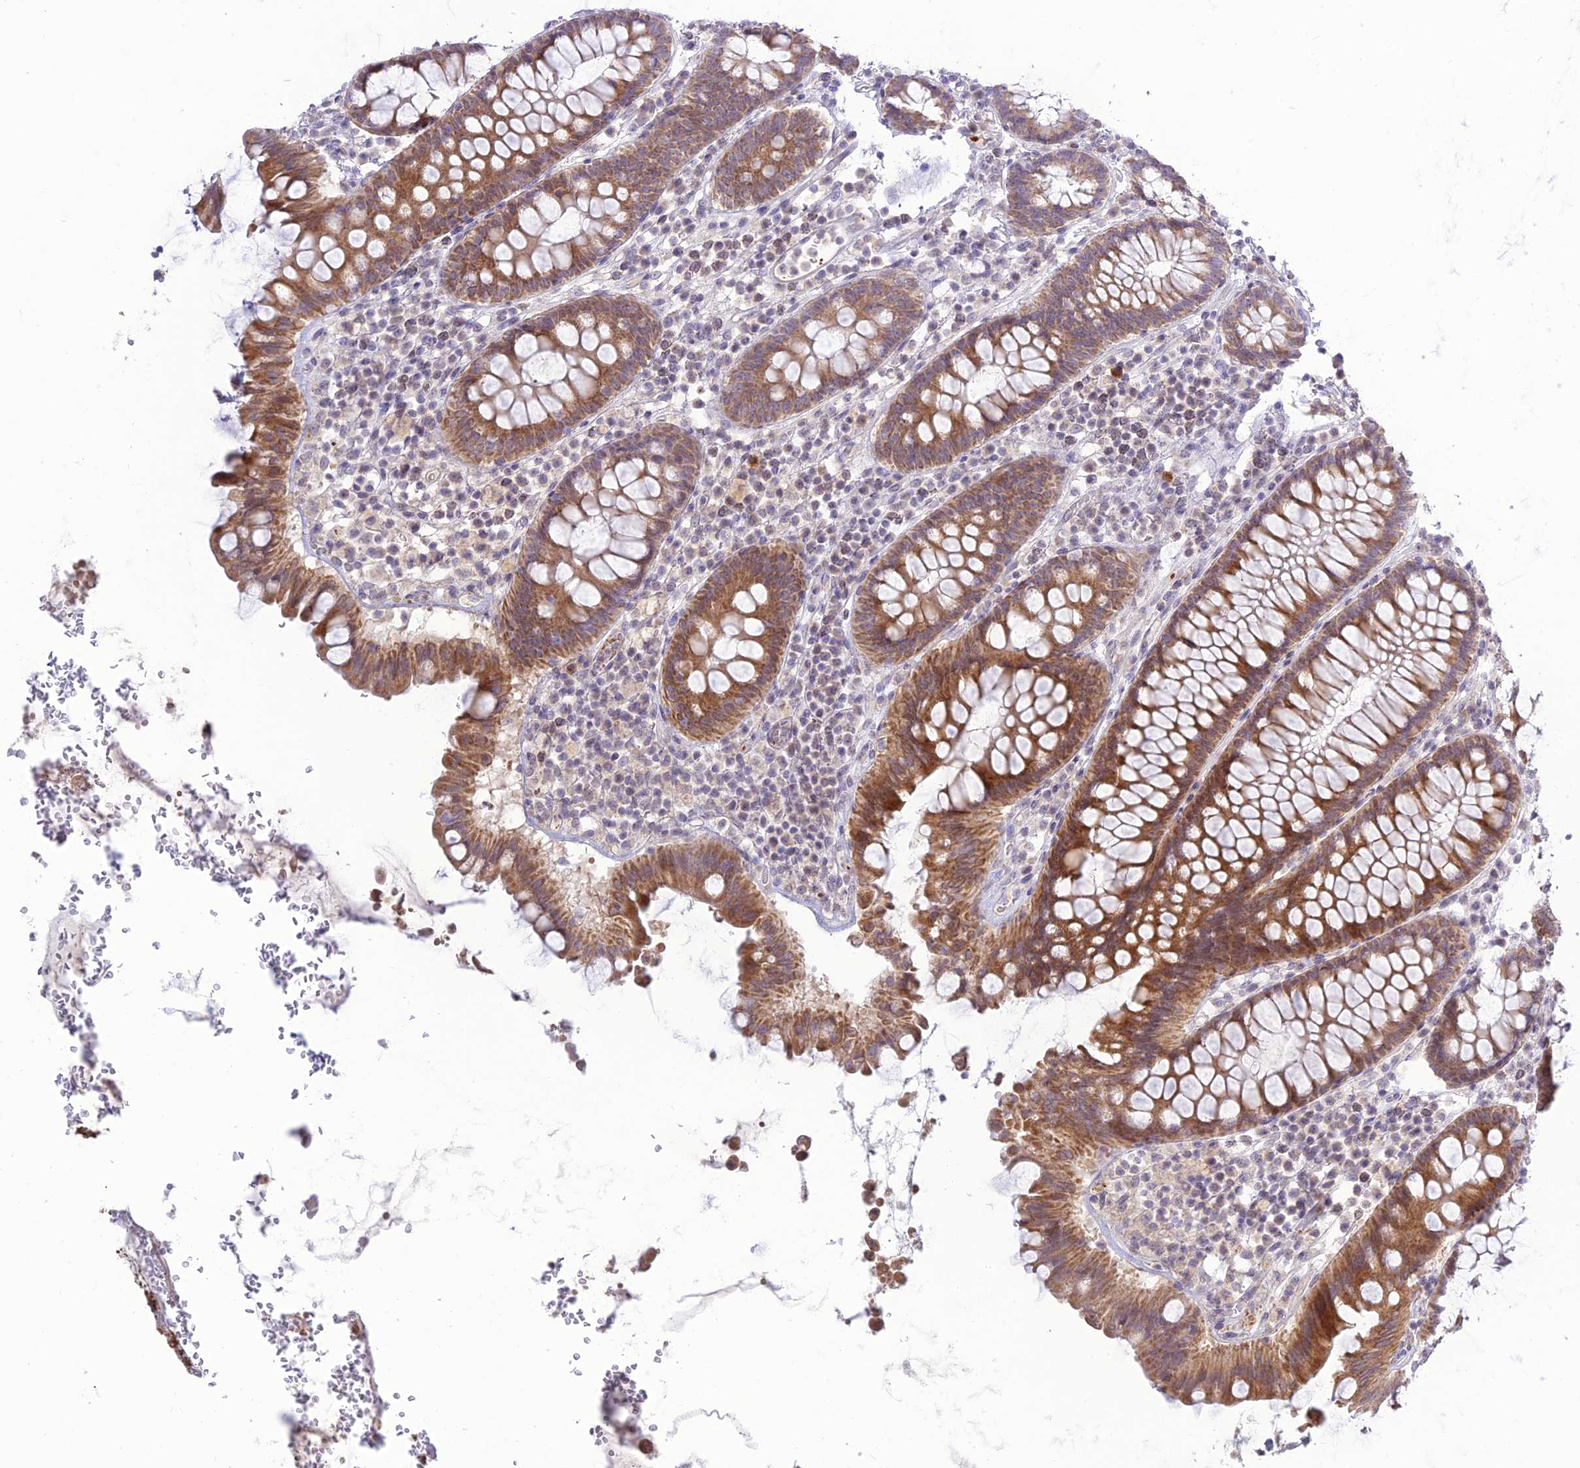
{"staining": {"intensity": "moderate", "quantity": ">75%", "location": "cytoplasmic/membranous"}, "tissue": "colorectal cancer", "cell_type": "Tumor cells", "image_type": "cancer", "snomed": [{"axis": "morphology", "description": "Normal tissue, NOS"}, {"axis": "morphology", "description": "Adenocarcinoma, NOS"}, {"axis": "topography", "description": "Colon"}], "caption": "Protein staining of colorectal cancer tissue reveals moderate cytoplasmic/membranous expression in about >75% of tumor cells.", "gene": "TMEM40", "patient": {"sex": "female", "age": 75}}